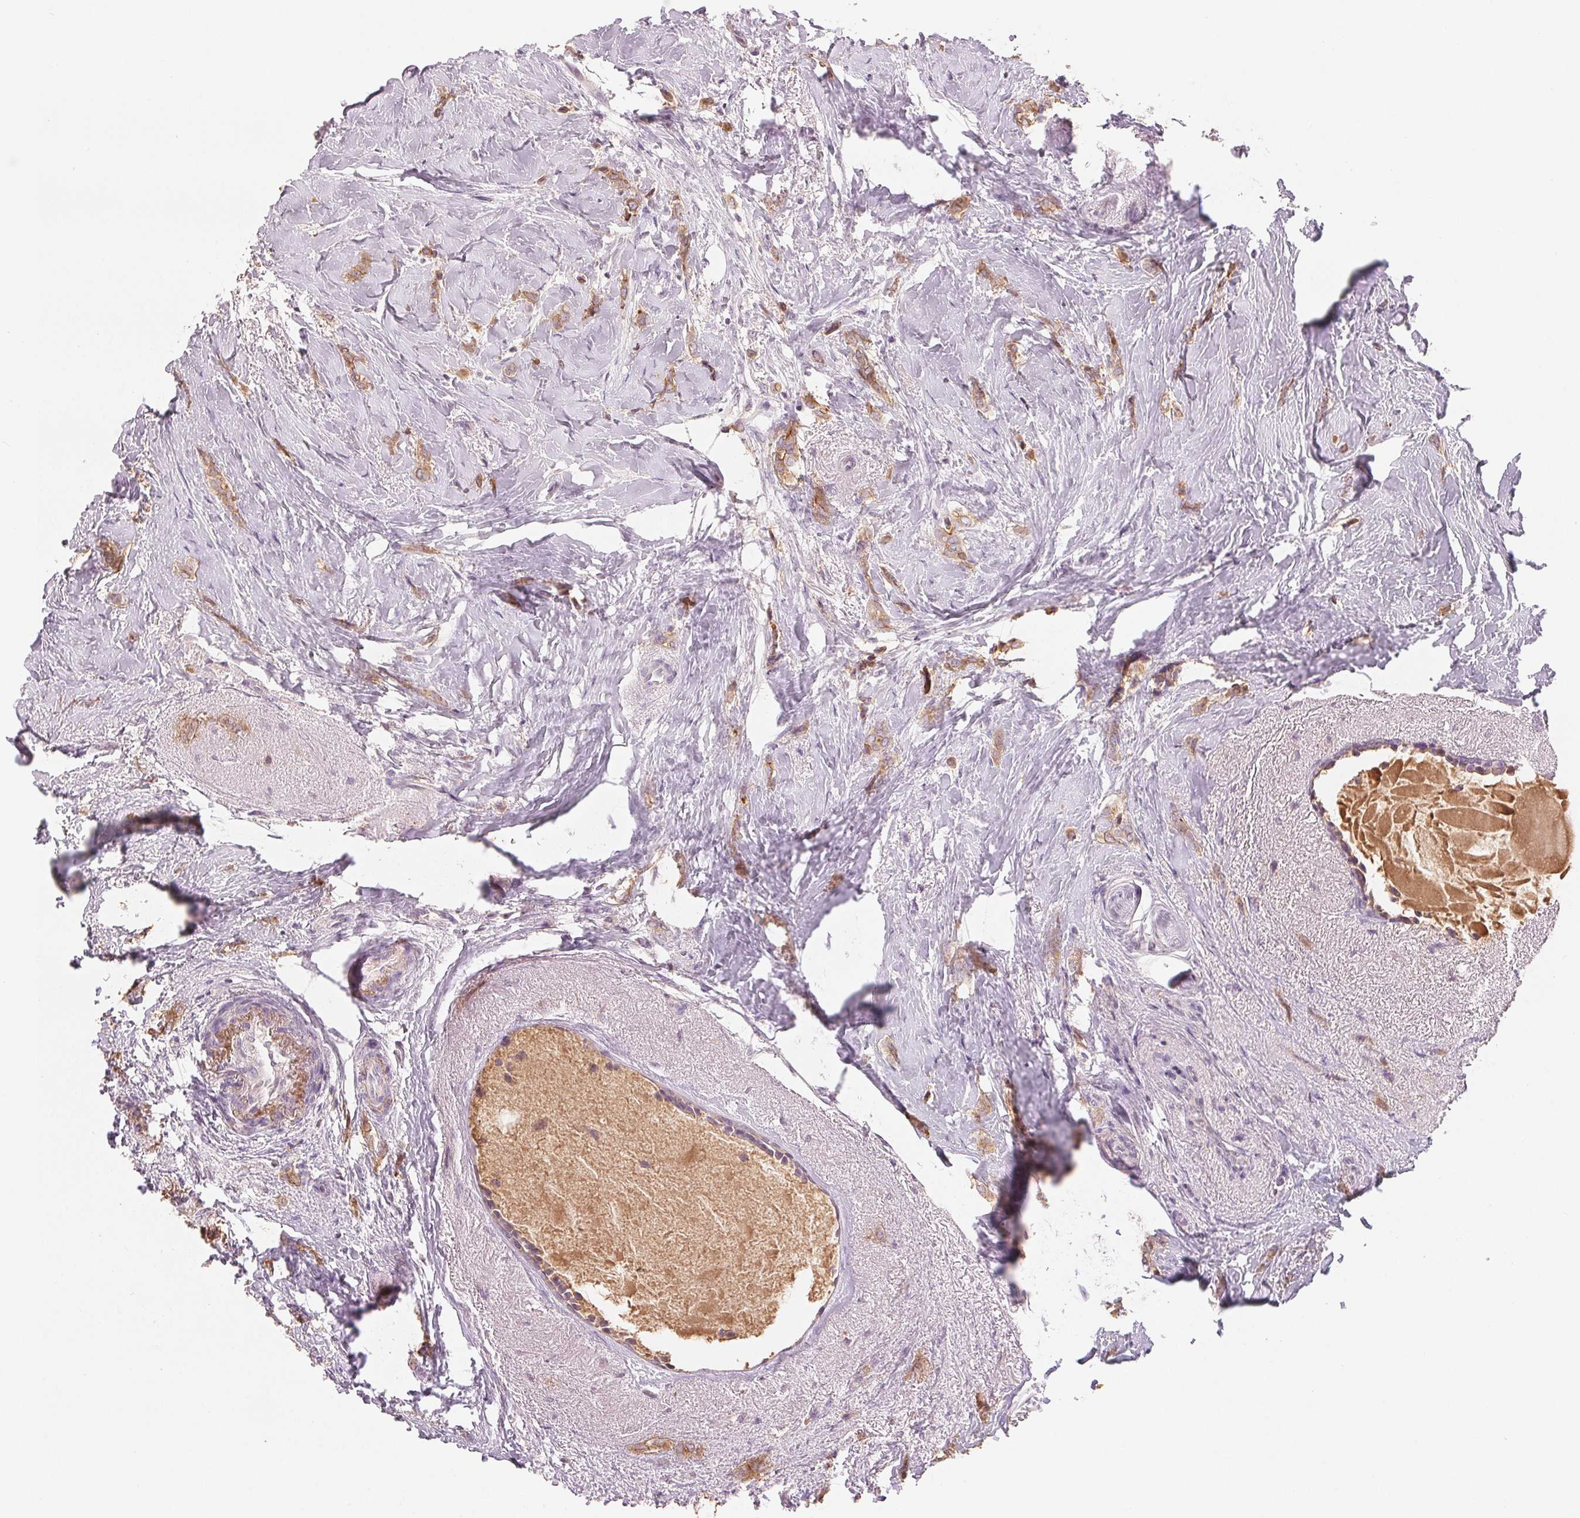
{"staining": {"intensity": "weak", "quantity": ">75%", "location": "cytoplasmic/membranous"}, "tissue": "breast cancer", "cell_type": "Tumor cells", "image_type": "cancer", "snomed": [{"axis": "morphology", "description": "Normal tissue, NOS"}, {"axis": "morphology", "description": "Duct carcinoma"}, {"axis": "topography", "description": "Breast"}], "caption": "IHC of infiltrating ductal carcinoma (breast) demonstrates low levels of weak cytoplasmic/membranous positivity in about >75% of tumor cells.", "gene": "VTCN1", "patient": {"sex": "female", "age": 77}}